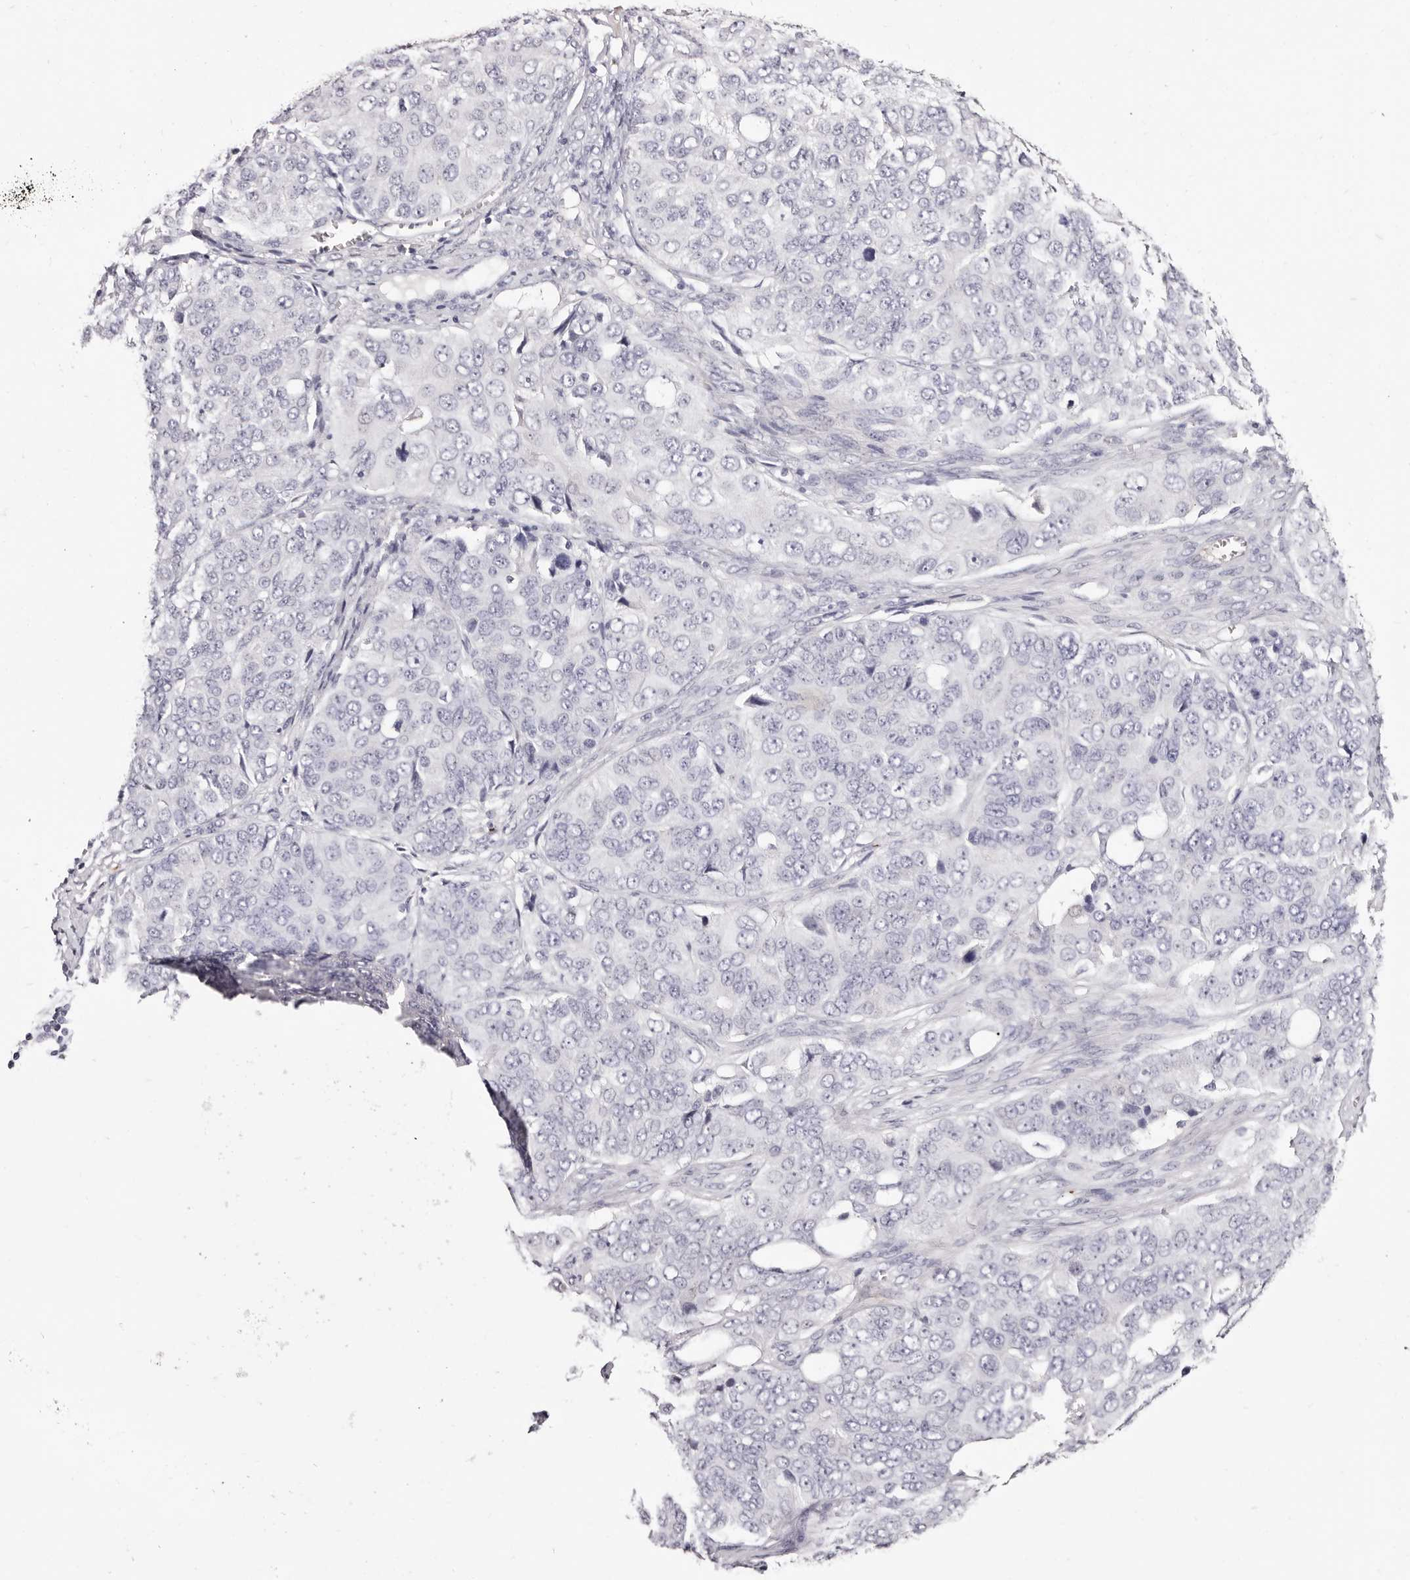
{"staining": {"intensity": "negative", "quantity": "none", "location": "none"}, "tissue": "ovarian cancer", "cell_type": "Tumor cells", "image_type": "cancer", "snomed": [{"axis": "morphology", "description": "Carcinoma, endometroid"}, {"axis": "topography", "description": "Ovary"}], "caption": "Immunohistochemistry of ovarian endometroid carcinoma shows no expression in tumor cells.", "gene": "PF4", "patient": {"sex": "female", "age": 51}}